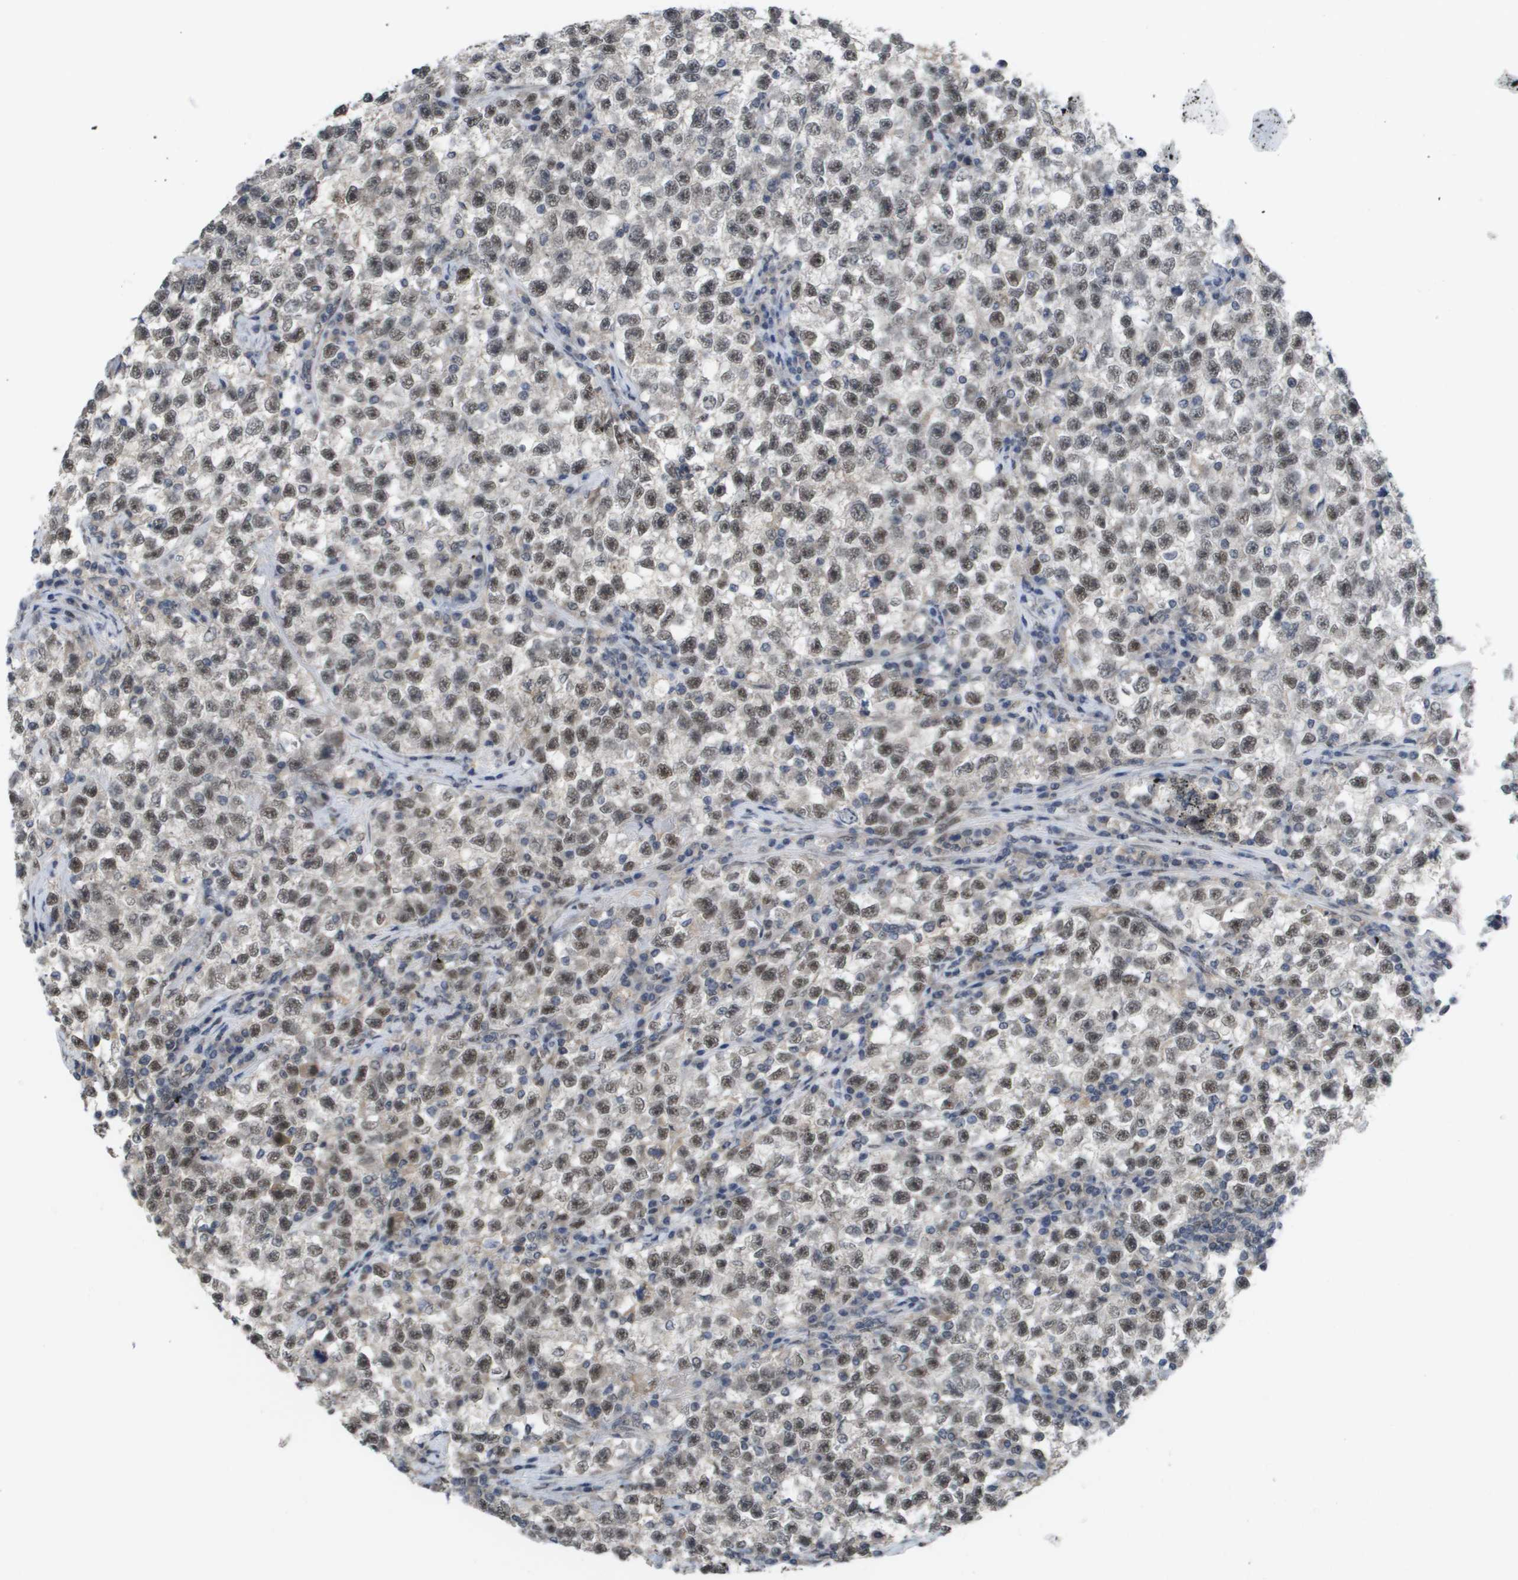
{"staining": {"intensity": "weak", "quantity": ">75%", "location": "nuclear"}, "tissue": "testis cancer", "cell_type": "Tumor cells", "image_type": "cancer", "snomed": [{"axis": "morphology", "description": "Seminoma, NOS"}, {"axis": "topography", "description": "Testis"}], "caption": "IHC histopathology image of human testis cancer (seminoma) stained for a protein (brown), which reveals low levels of weak nuclear staining in approximately >75% of tumor cells.", "gene": "AMBRA1", "patient": {"sex": "male", "age": 22}}